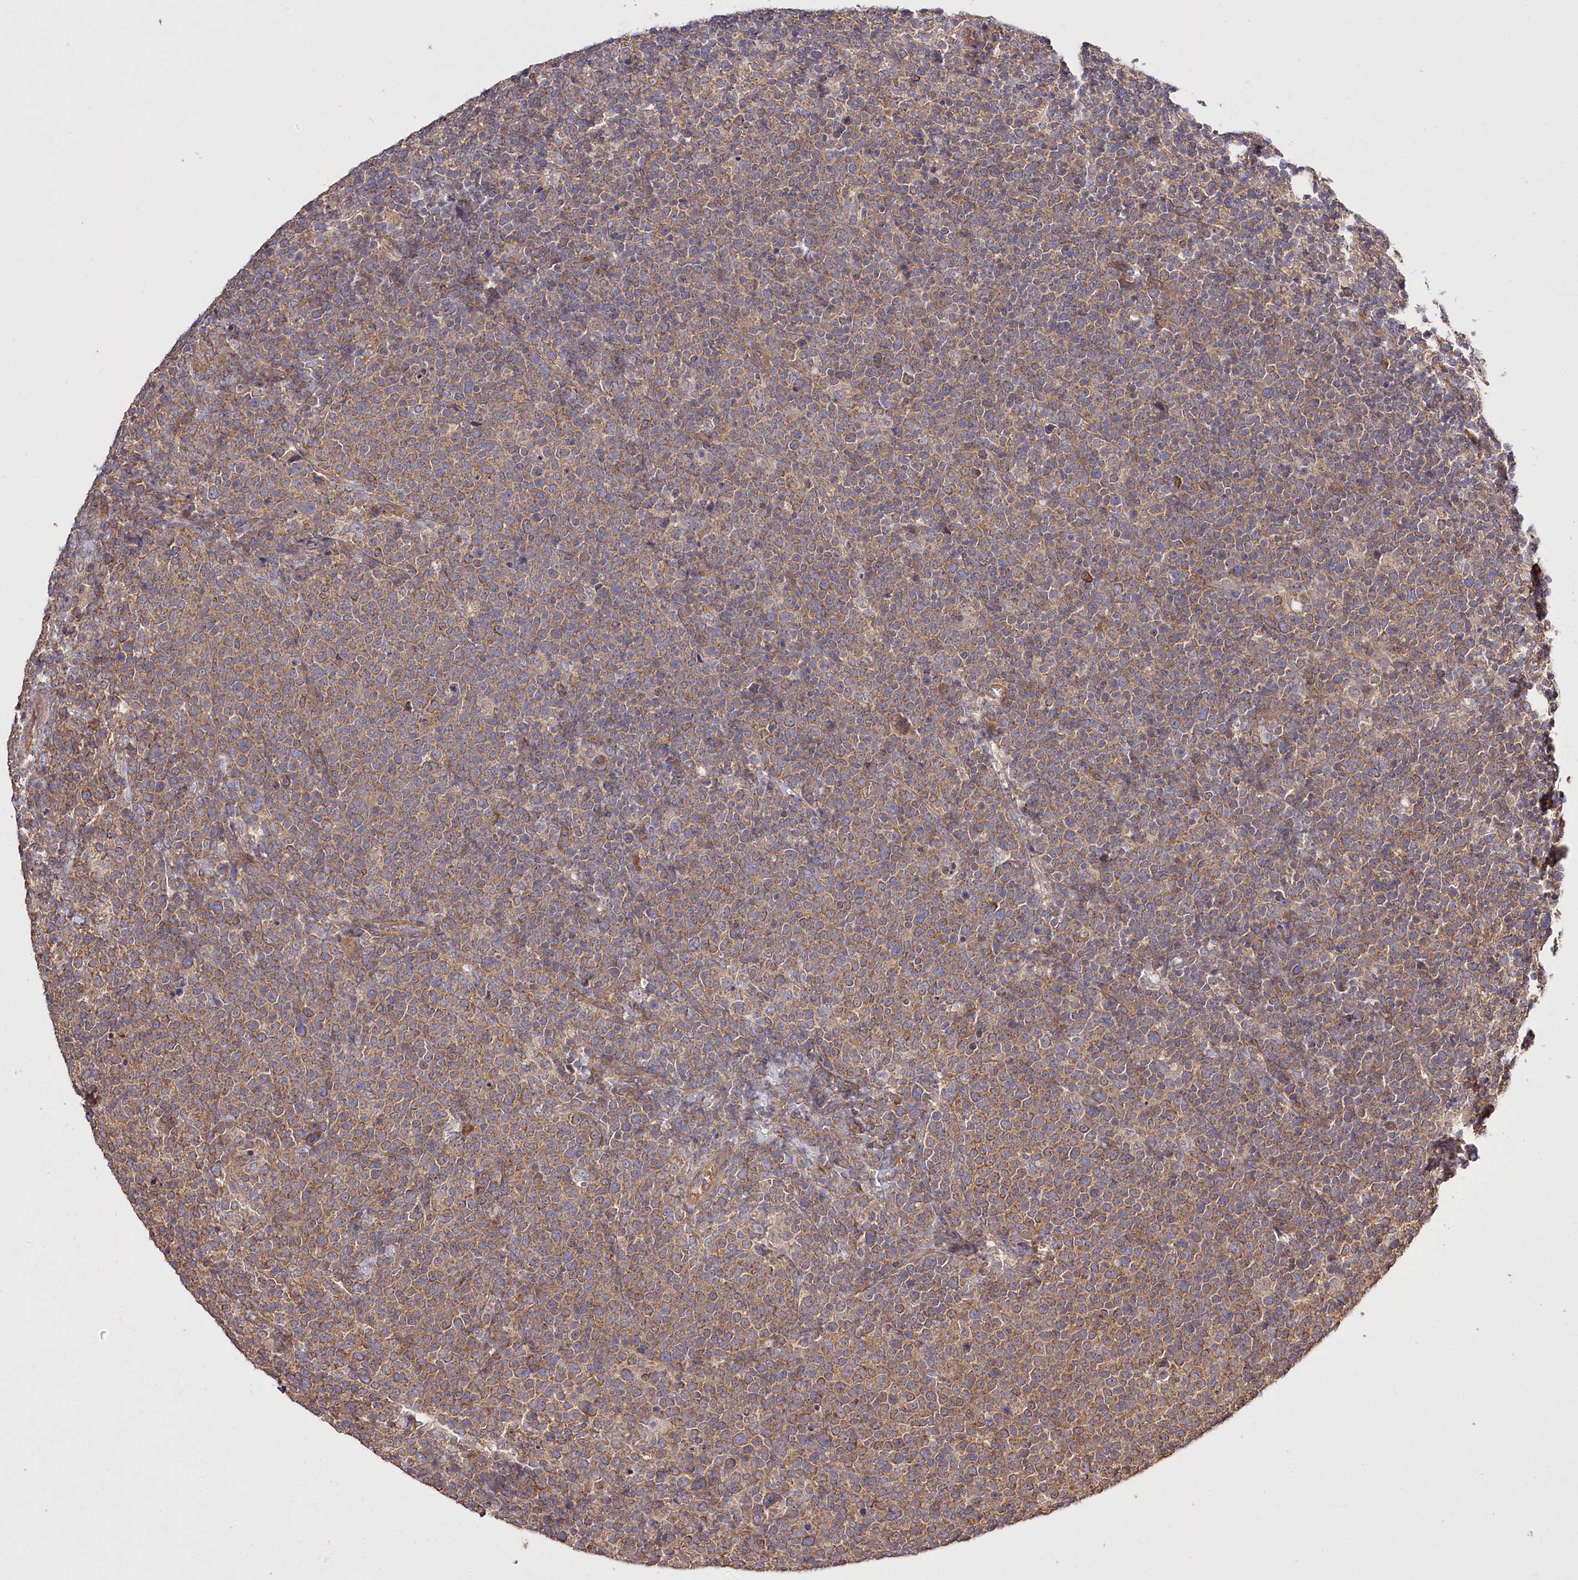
{"staining": {"intensity": "moderate", "quantity": ">75%", "location": "cytoplasmic/membranous"}, "tissue": "lymphoma", "cell_type": "Tumor cells", "image_type": "cancer", "snomed": [{"axis": "morphology", "description": "Malignant lymphoma, non-Hodgkin's type, High grade"}, {"axis": "topography", "description": "Lymph node"}], "caption": "This is a photomicrograph of immunohistochemistry (IHC) staining of malignant lymphoma, non-Hodgkin's type (high-grade), which shows moderate expression in the cytoplasmic/membranous of tumor cells.", "gene": "PRSS53", "patient": {"sex": "male", "age": 61}}